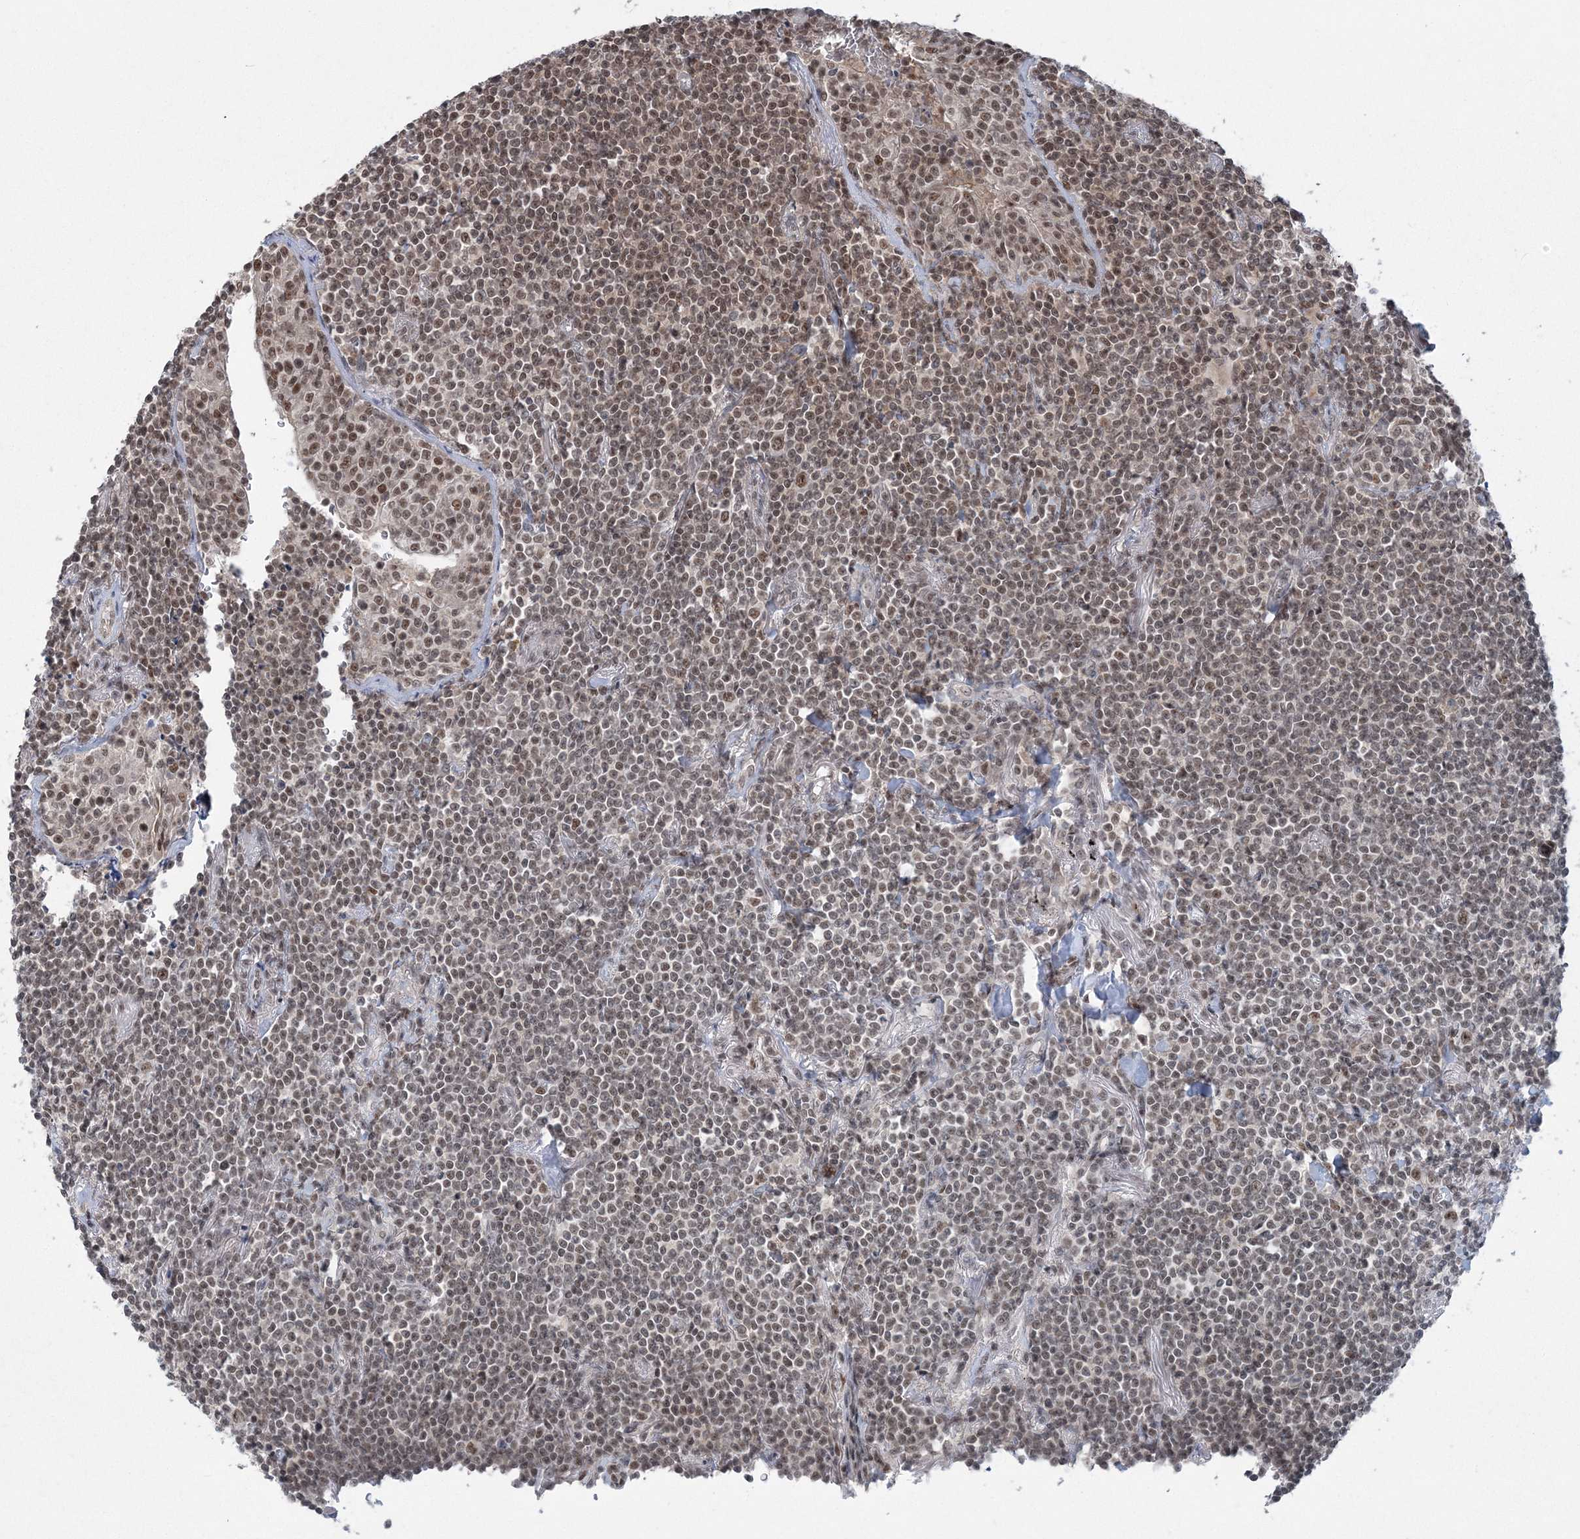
{"staining": {"intensity": "moderate", "quantity": "25%-75%", "location": "nuclear"}, "tissue": "lymphoma", "cell_type": "Tumor cells", "image_type": "cancer", "snomed": [{"axis": "morphology", "description": "Malignant lymphoma, non-Hodgkin's type, Low grade"}, {"axis": "topography", "description": "Lung"}], "caption": "Immunohistochemical staining of human lymphoma shows medium levels of moderate nuclear protein positivity in about 25%-75% of tumor cells.", "gene": "PDS5A", "patient": {"sex": "female", "age": 71}}